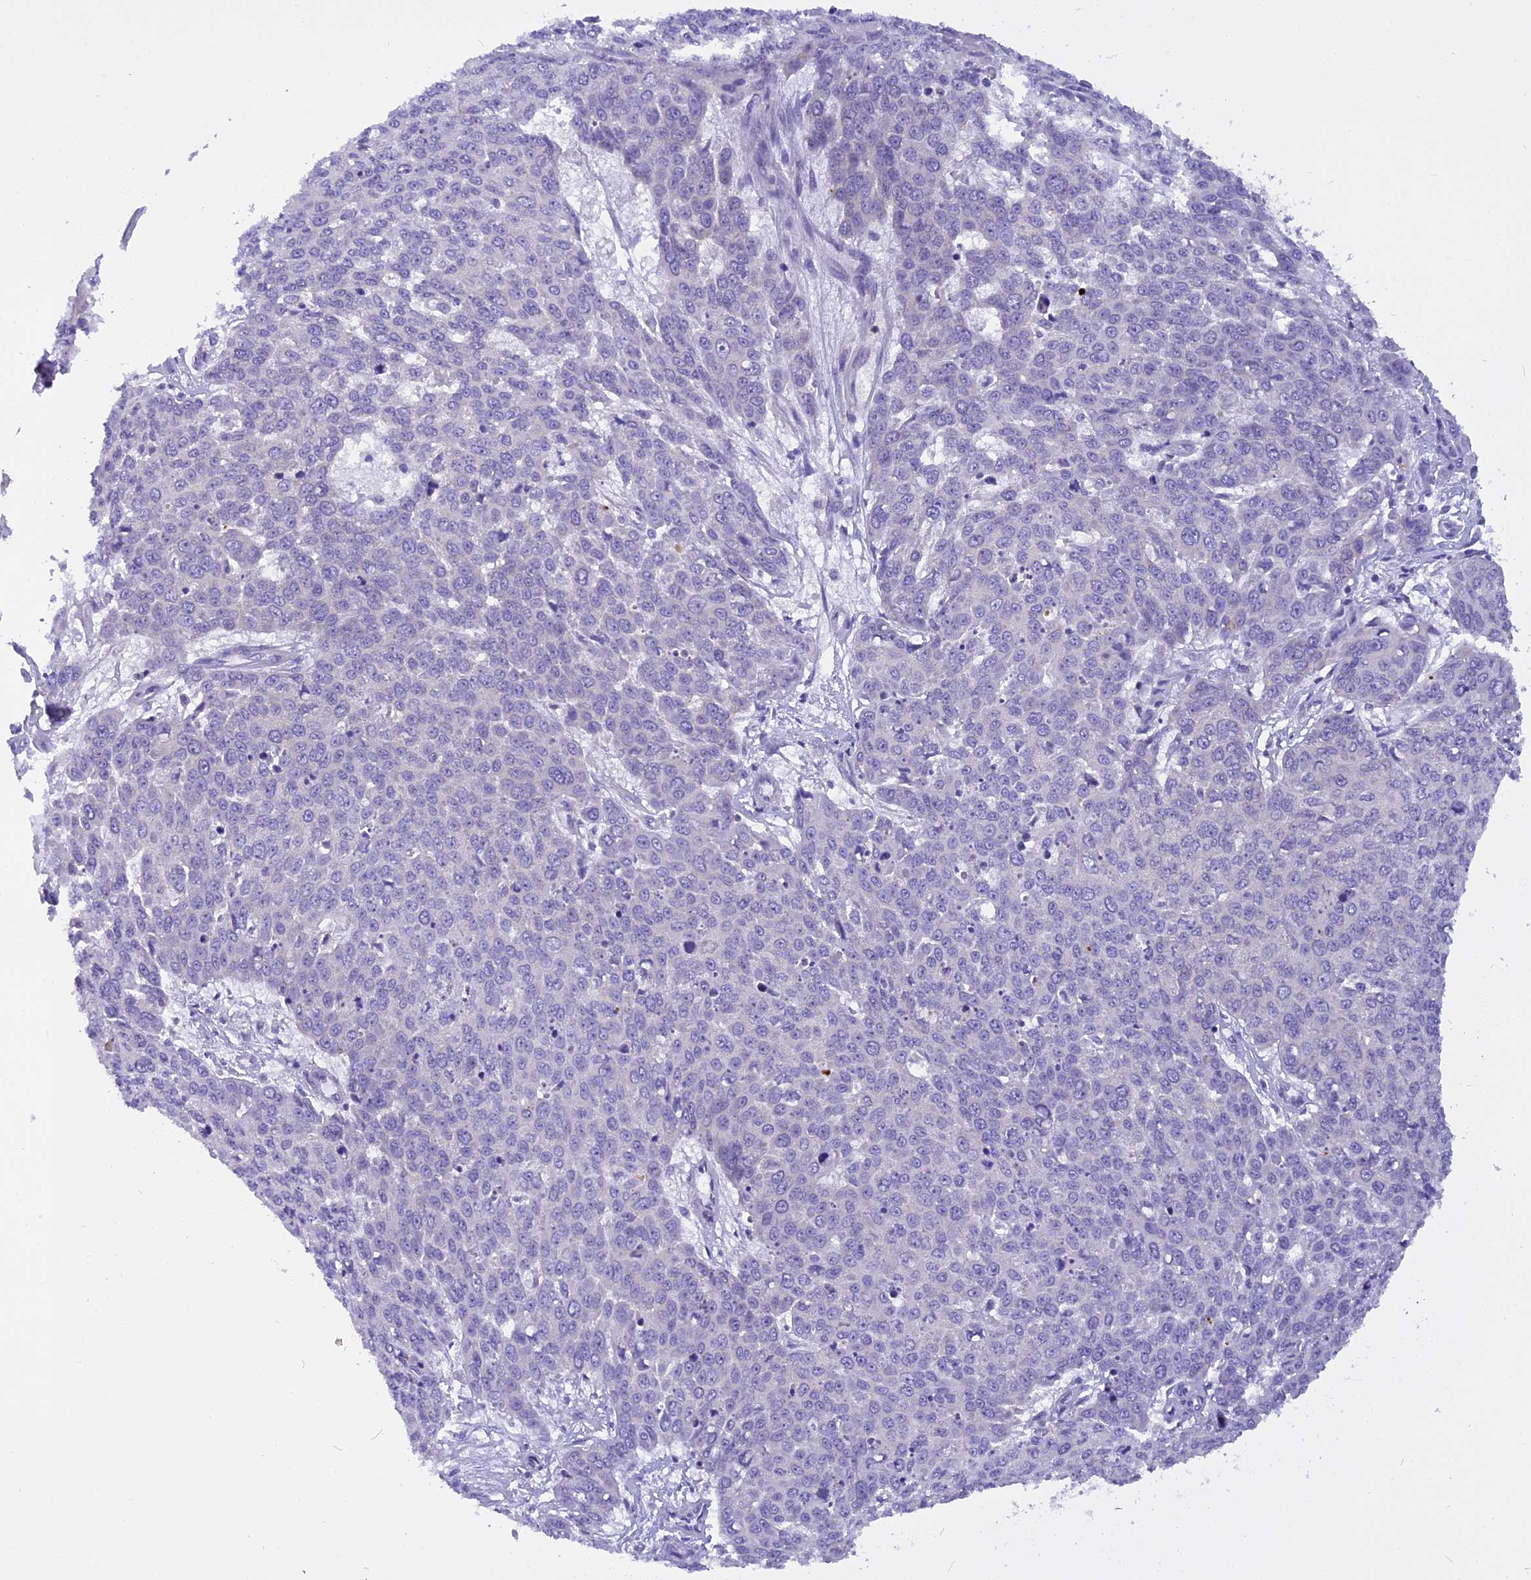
{"staining": {"intensity": "negative", "quantity": "none", "location": "none"}, "tissue": "skin cancer", "cell_type": "Tumor cells", "image_type": "cancer", "snomed": [{"axis": "morphology", "description": "Squamous cell carcinoma, NOS"}, {"axis": "topography", "description": "Skin"}], "caption": "High power microscopy micrograph of an IHC histopathology image of squamous cell carcinoma (skin), revealing no significant staining in tumor cells.", "gene": "TRIM3", "patient": {"sex": "male", "age": 71}}